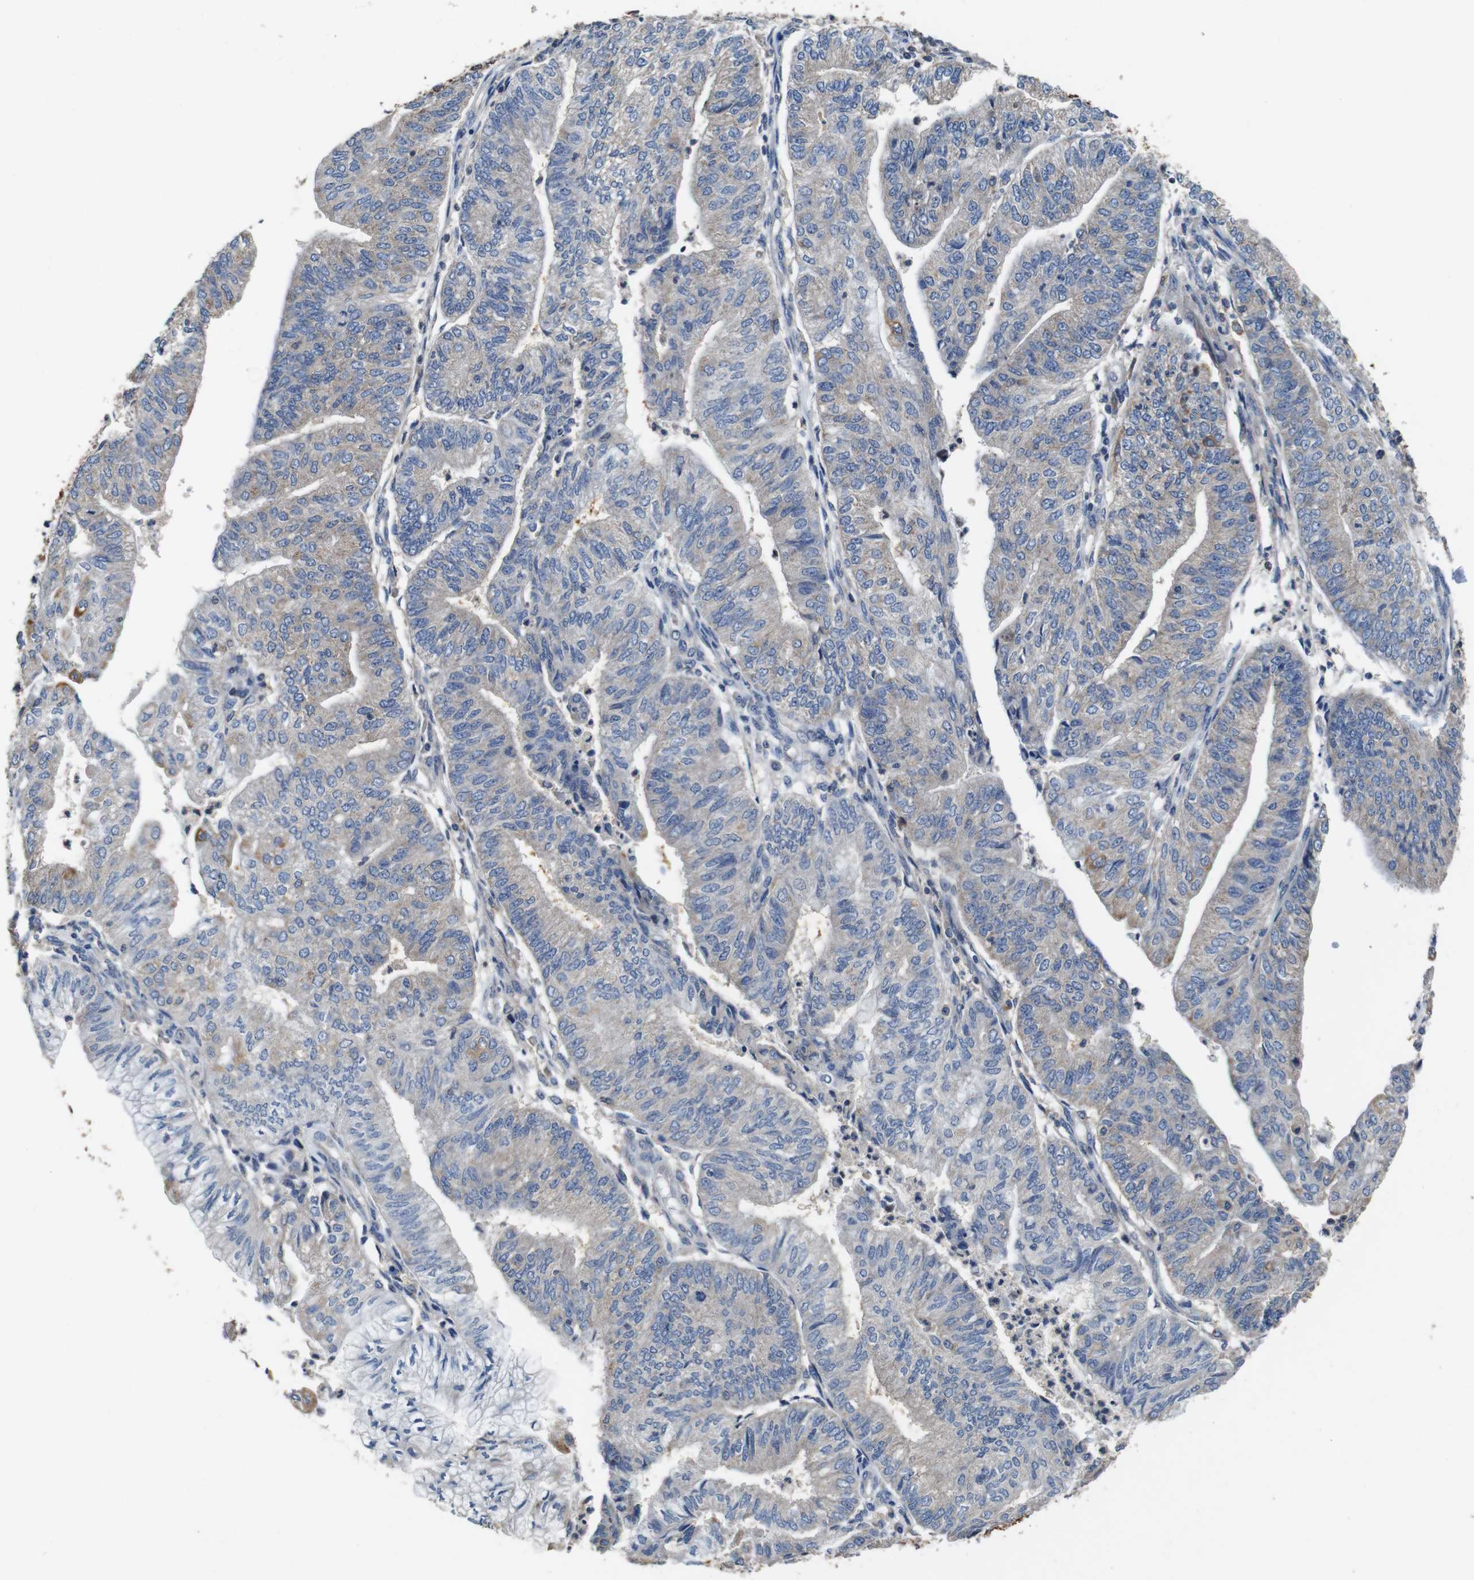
{"staining": {"intensity": "negative", "quantity": "none", "location": "none"}, "tissue": "endometrial cancer", "cell_type": "Tumor cells", "image_type": "cancer", "snomed": [{"axis": "morphology", "description": "Adenocarcinoma, NOS"}, {"axis": "topography", "description": "Endometrium"}], "caption": "This photomicrograph is of endometrial cancer (adenocarcinoma) stained with IHC to label a protein in brown with the nuclei are counter-stained blue. There is no expression in tumor cells. (DAB (3,3'-diaminobenzidine) immunohistochemistry (IHC), high magnification).", "gene": "GLIPR1", "patient": {"sex": "female", "age": 59}}